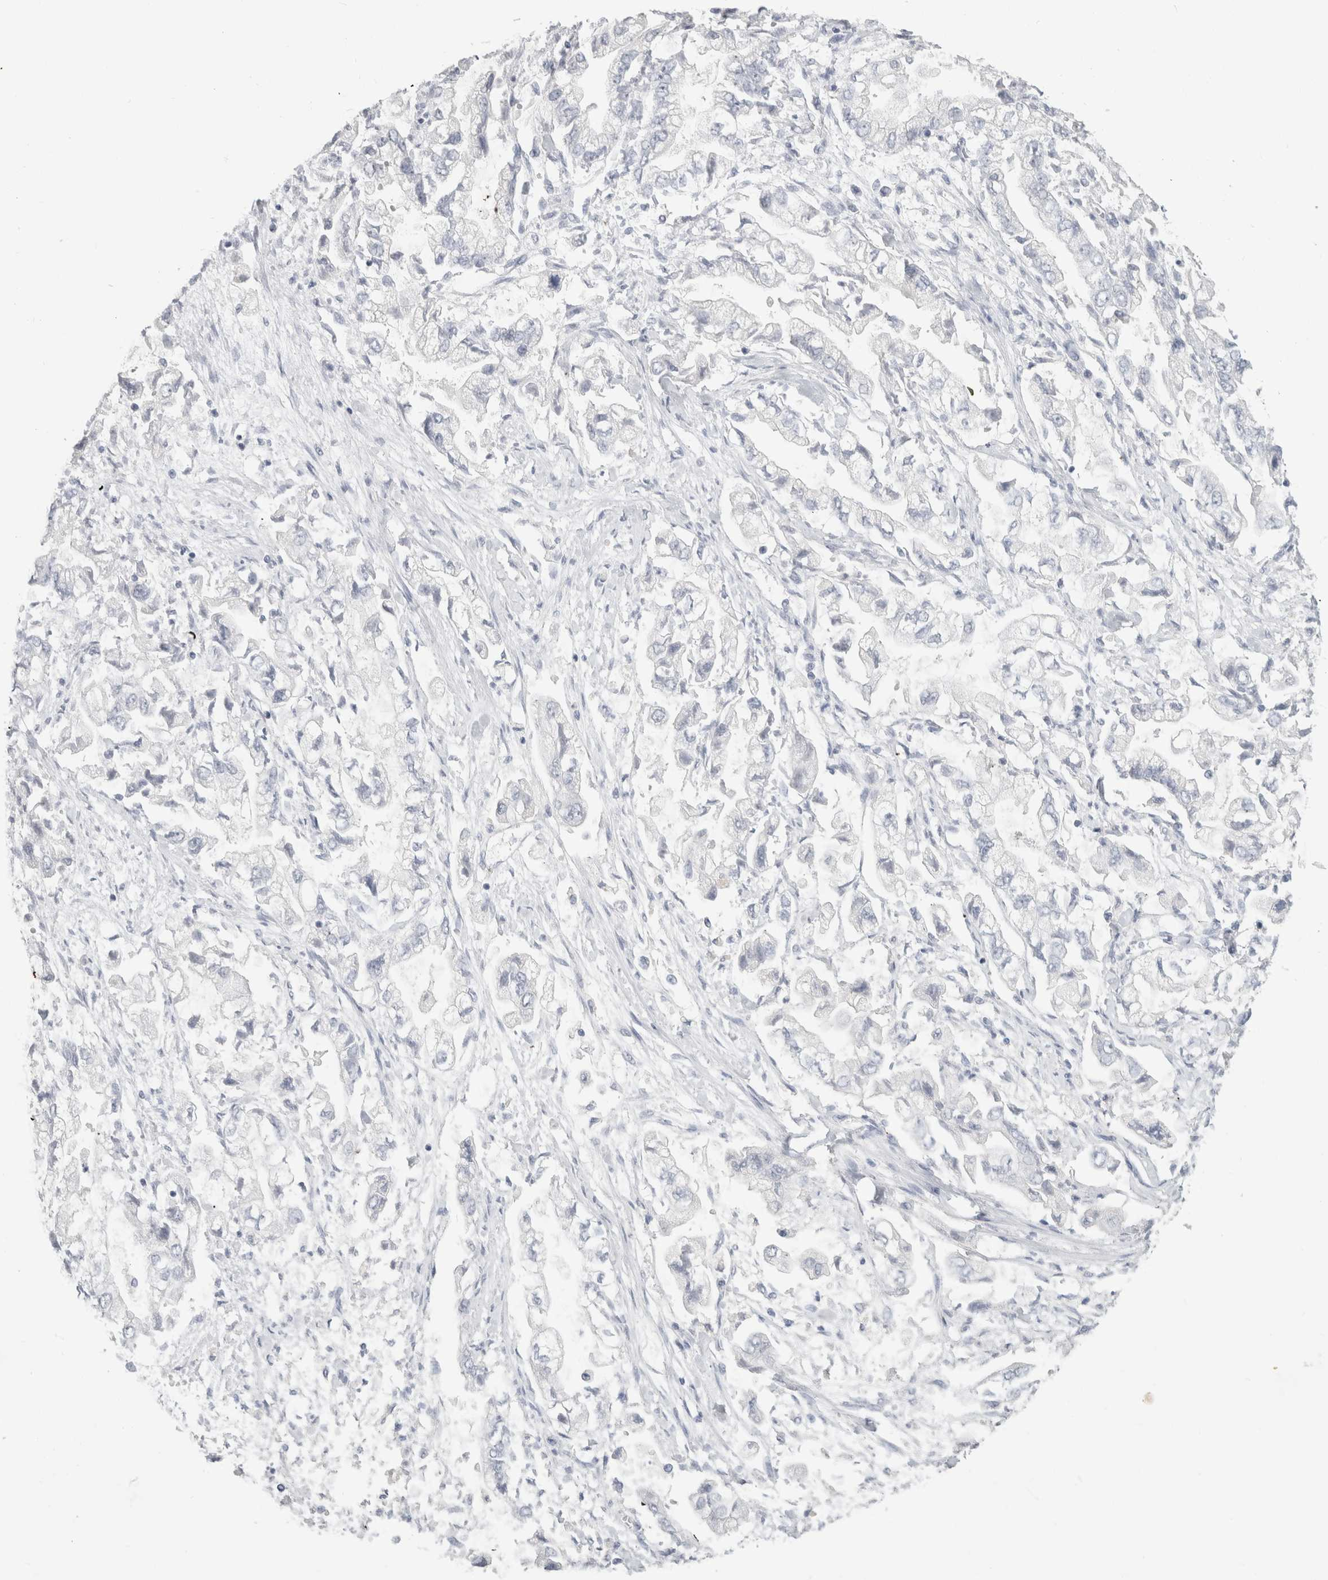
{"staining": {"intensity": "negative", "quantity": "none", "location": "none"}, "tissue": "stomach cancer", "cell_type": "Tumor cells", "image_type": "cancer", "snomed": [{"axis": "morphology", "description": "Normal tissue, NOS"}, {"axis": "morphology", "description": "Adenocarcinoma, NOS"}, {"axis": "topography", "description": "Stomach"}], "caption": "The image reveals no staining of tumor cells in stomach adenocarcinoma. (Brightfield microscopy of DAB IHC at high magnification).", "gene": "SLC6A1", "patient": {"sex": "male", "age": 62}}